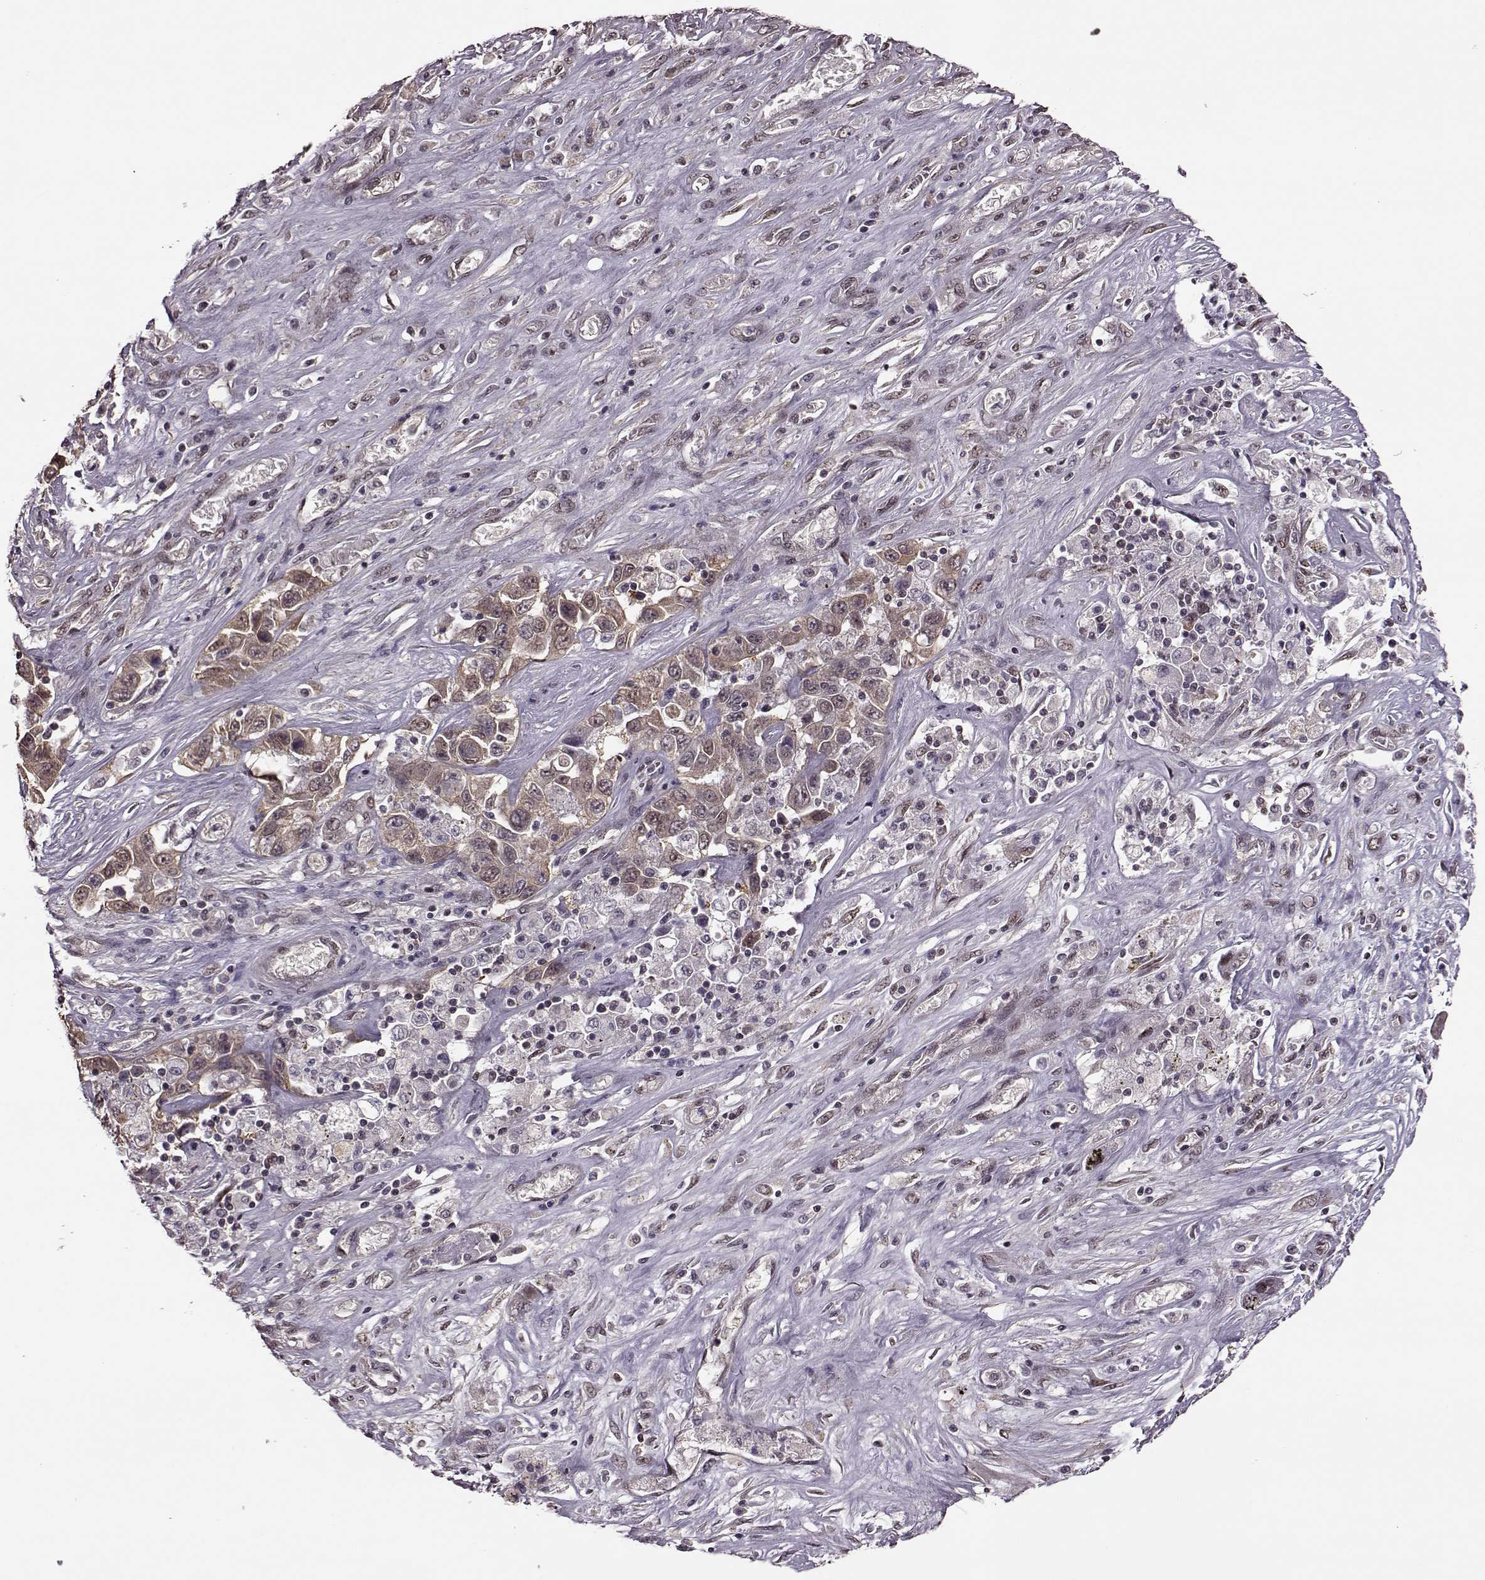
{"staining": {"intensity": "weak", "quantity": ">75%", "location": "cytoplasmic/membranous"}, "tissue": "liver cancer", "cell_type": "Tumor cells", "image_type": "cancer", "snomed": [{"axis": "morphology", "description": "Cholangiocarcinoma"}, {"axis": "topography", "description": "Liver"}], "caption": "The image reveals staining of liver cancer, revealing weak cytoplasmic/membranous protein positivity (brown color) within tumor cells.", "gene": "FTO", "patient": {"sex": "female", "age": 52}}